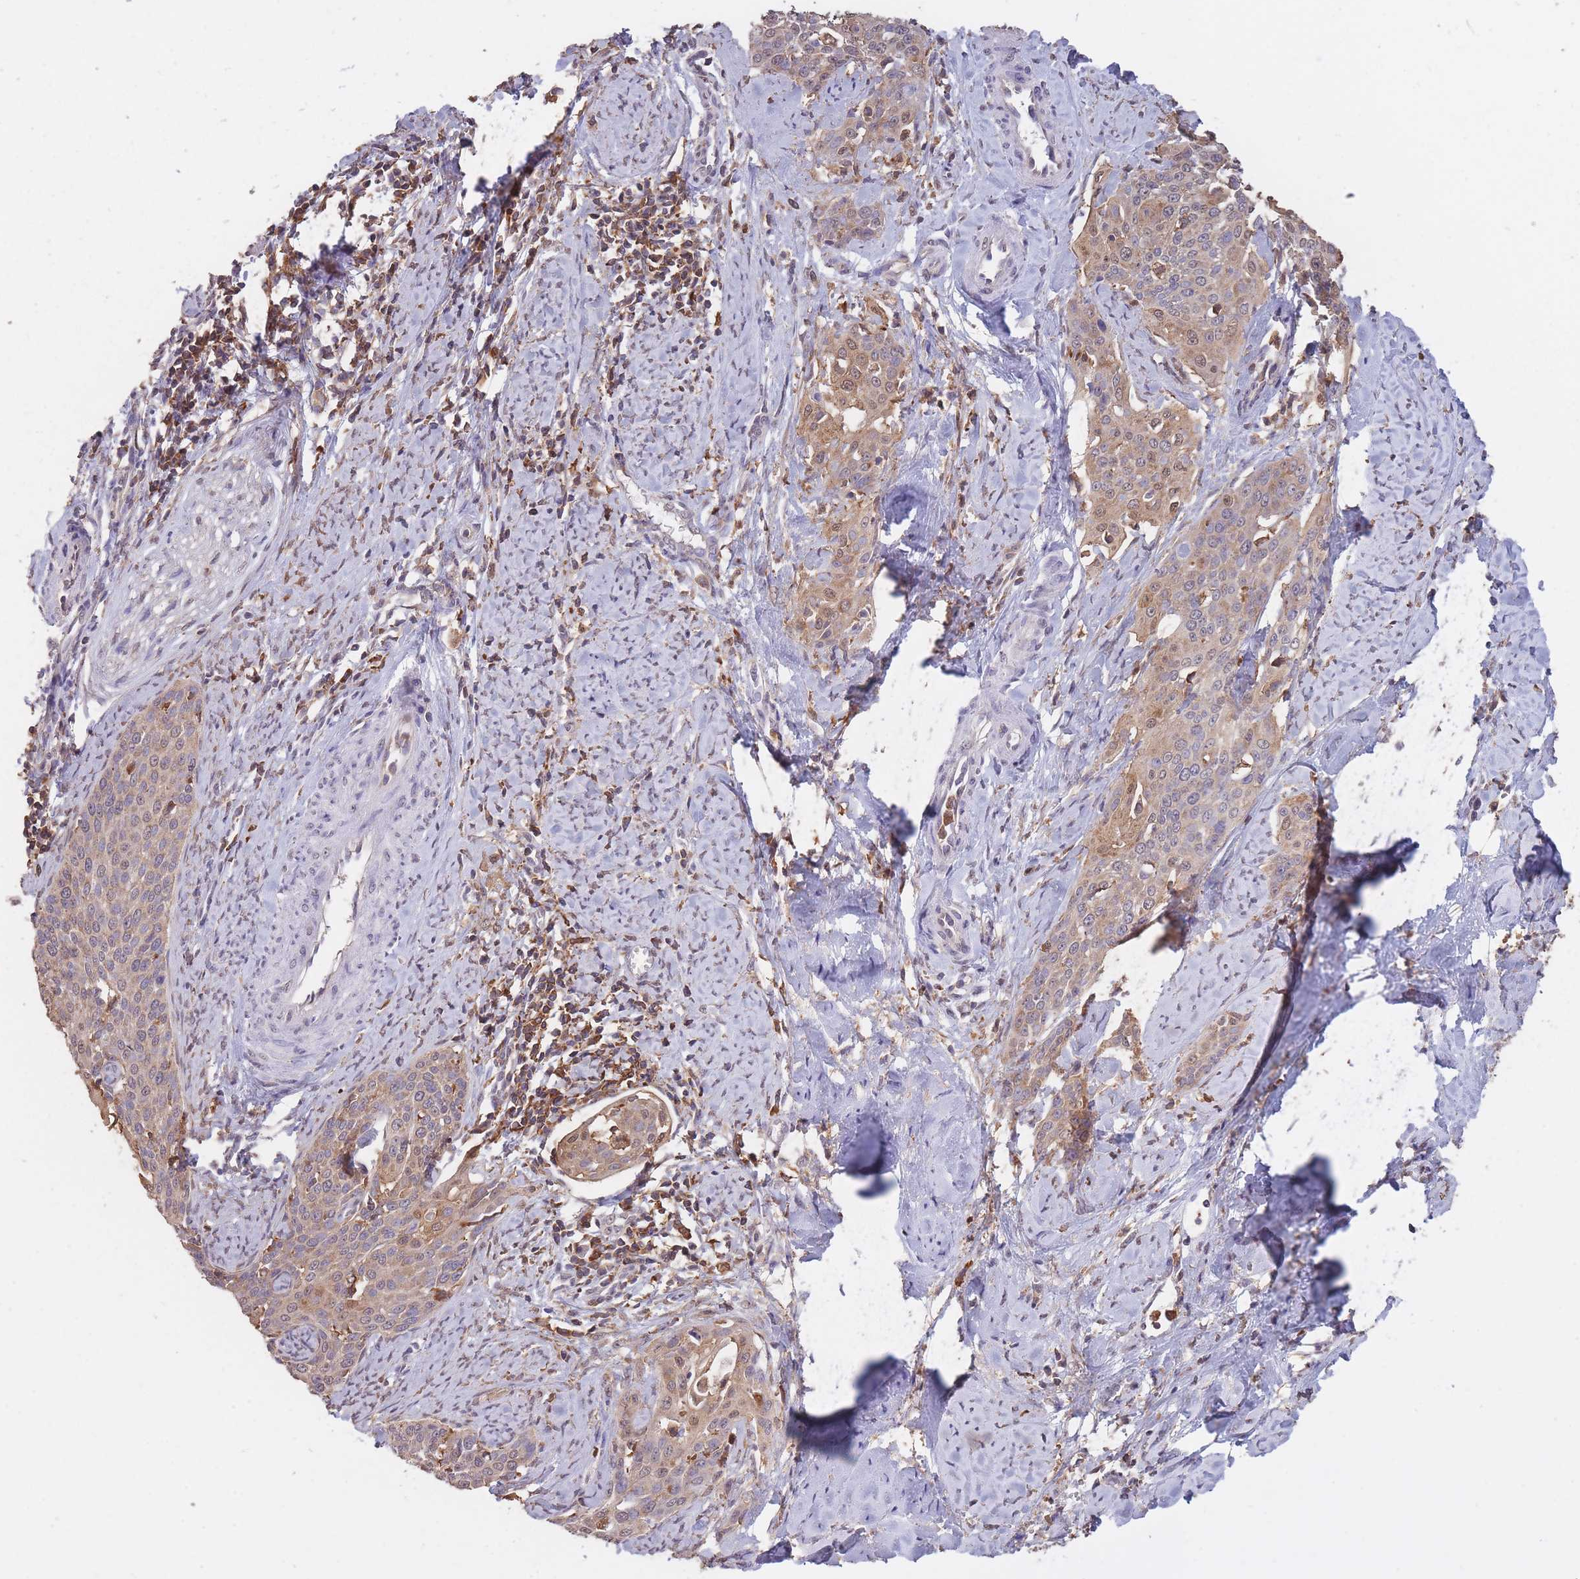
{"staining": {"intensity": "weak", "quantity": "25%-75%", "location": "cytoplasmic/membranous"}, "tissue": "cervical cancer", "cell_type": "Tumor cells", "image_type": "cancer", "snomed": [{"axis": "morphology", "description": "Squamous cell carcinoma, NOS"}, {"axis": "topography", "description": "Cervix"}], "caption": "This is an image of immunohistochemistry staining of cervical squamous cell carcinoma, which shows weak expression in the cytoplasmic/membranous of tumor cells.", "gene": "GMIP", "patient": {"sex": "female", "age": 44}}